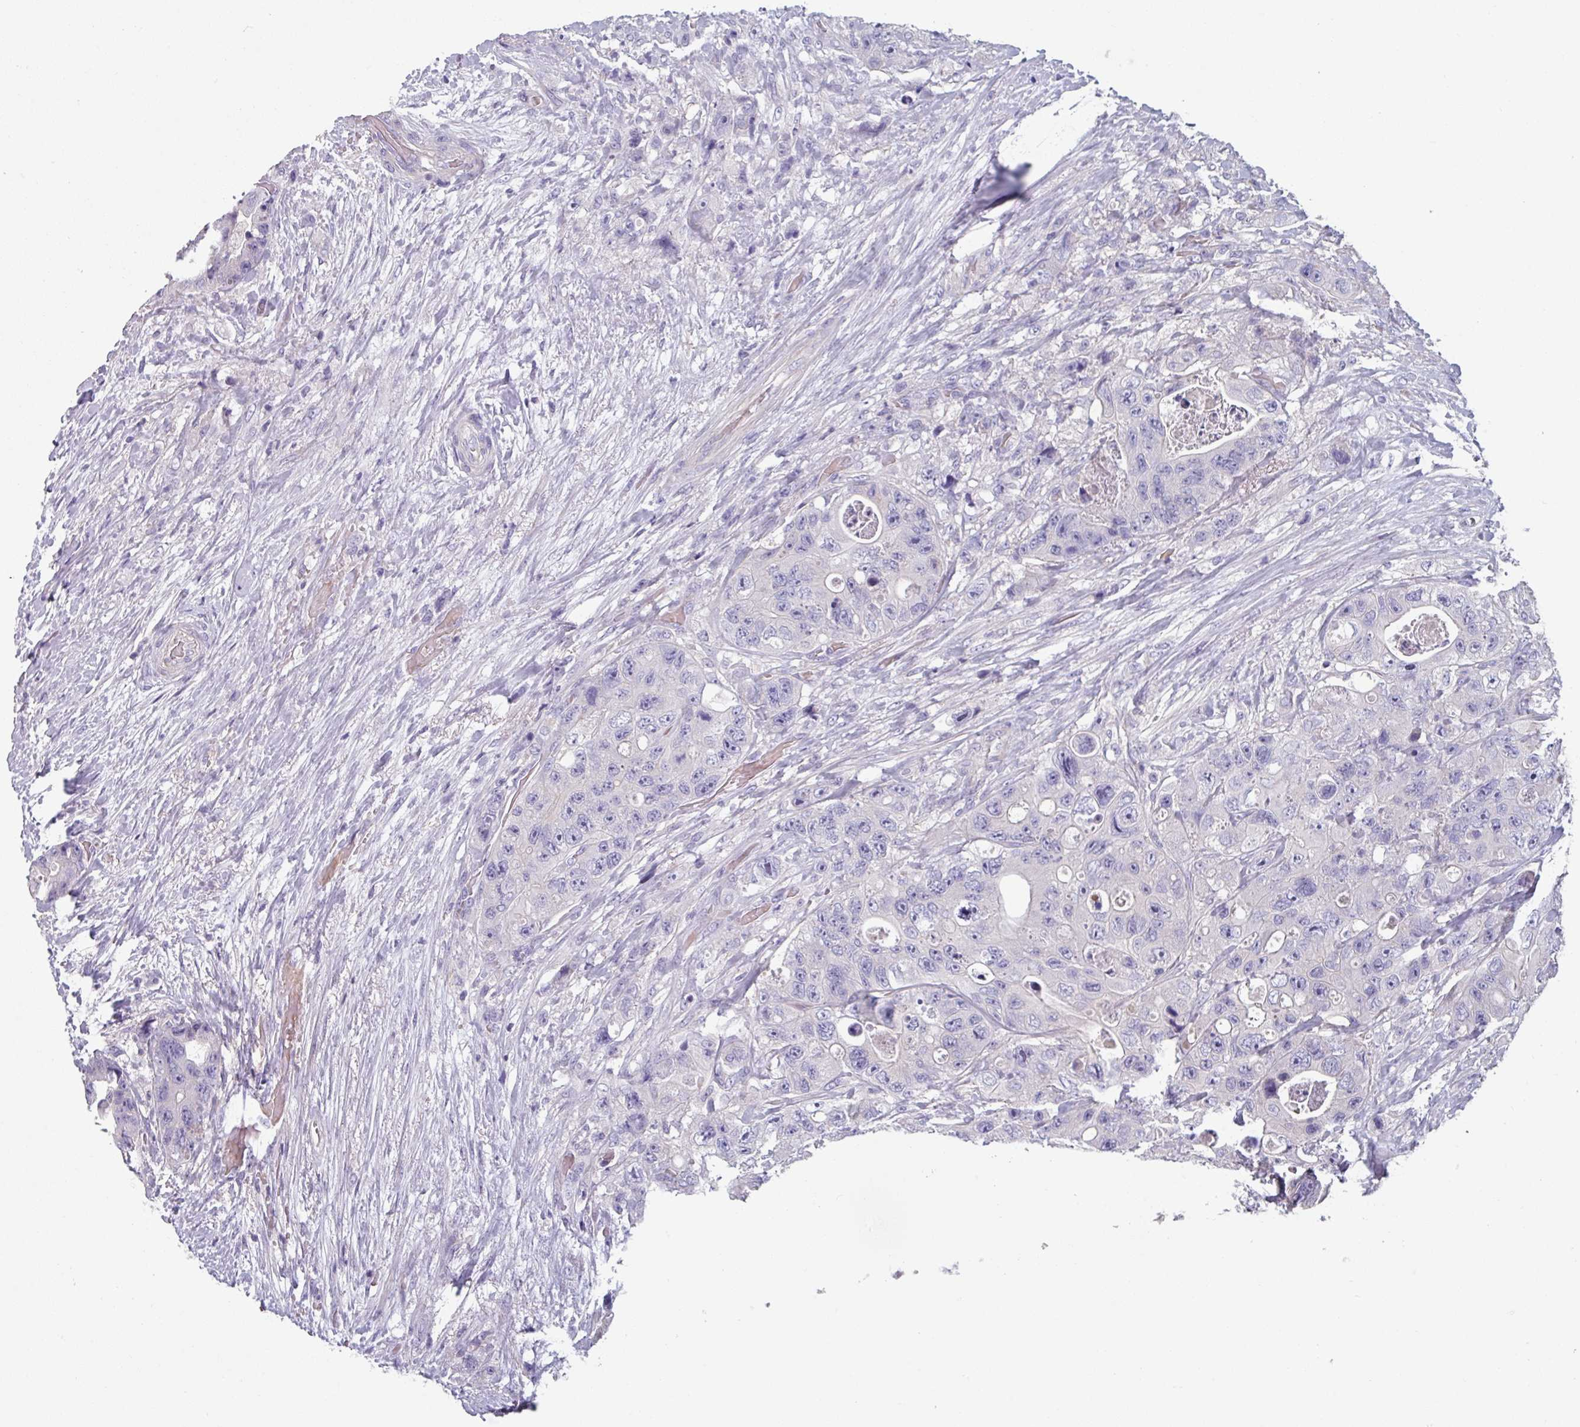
{"staining": {"intensity": "negative", "quantity": "none", "location": "none"}, "tissue": "colorectal cancer", "cell_type": "Tumor cells", "image_type": "cancer", "snomed": [{"axis": "morphology", "description": "Adenocarcinoma, NOS"}, {"axis": "topography", "description": "Colon"}], "caption": "Photomicrograph shows no significant protein staining in tumor cells of colorectal cancer (adenocarcinoma).", "gene": "TMEM132A", "patient": {"sex": "female", "age": 46}}